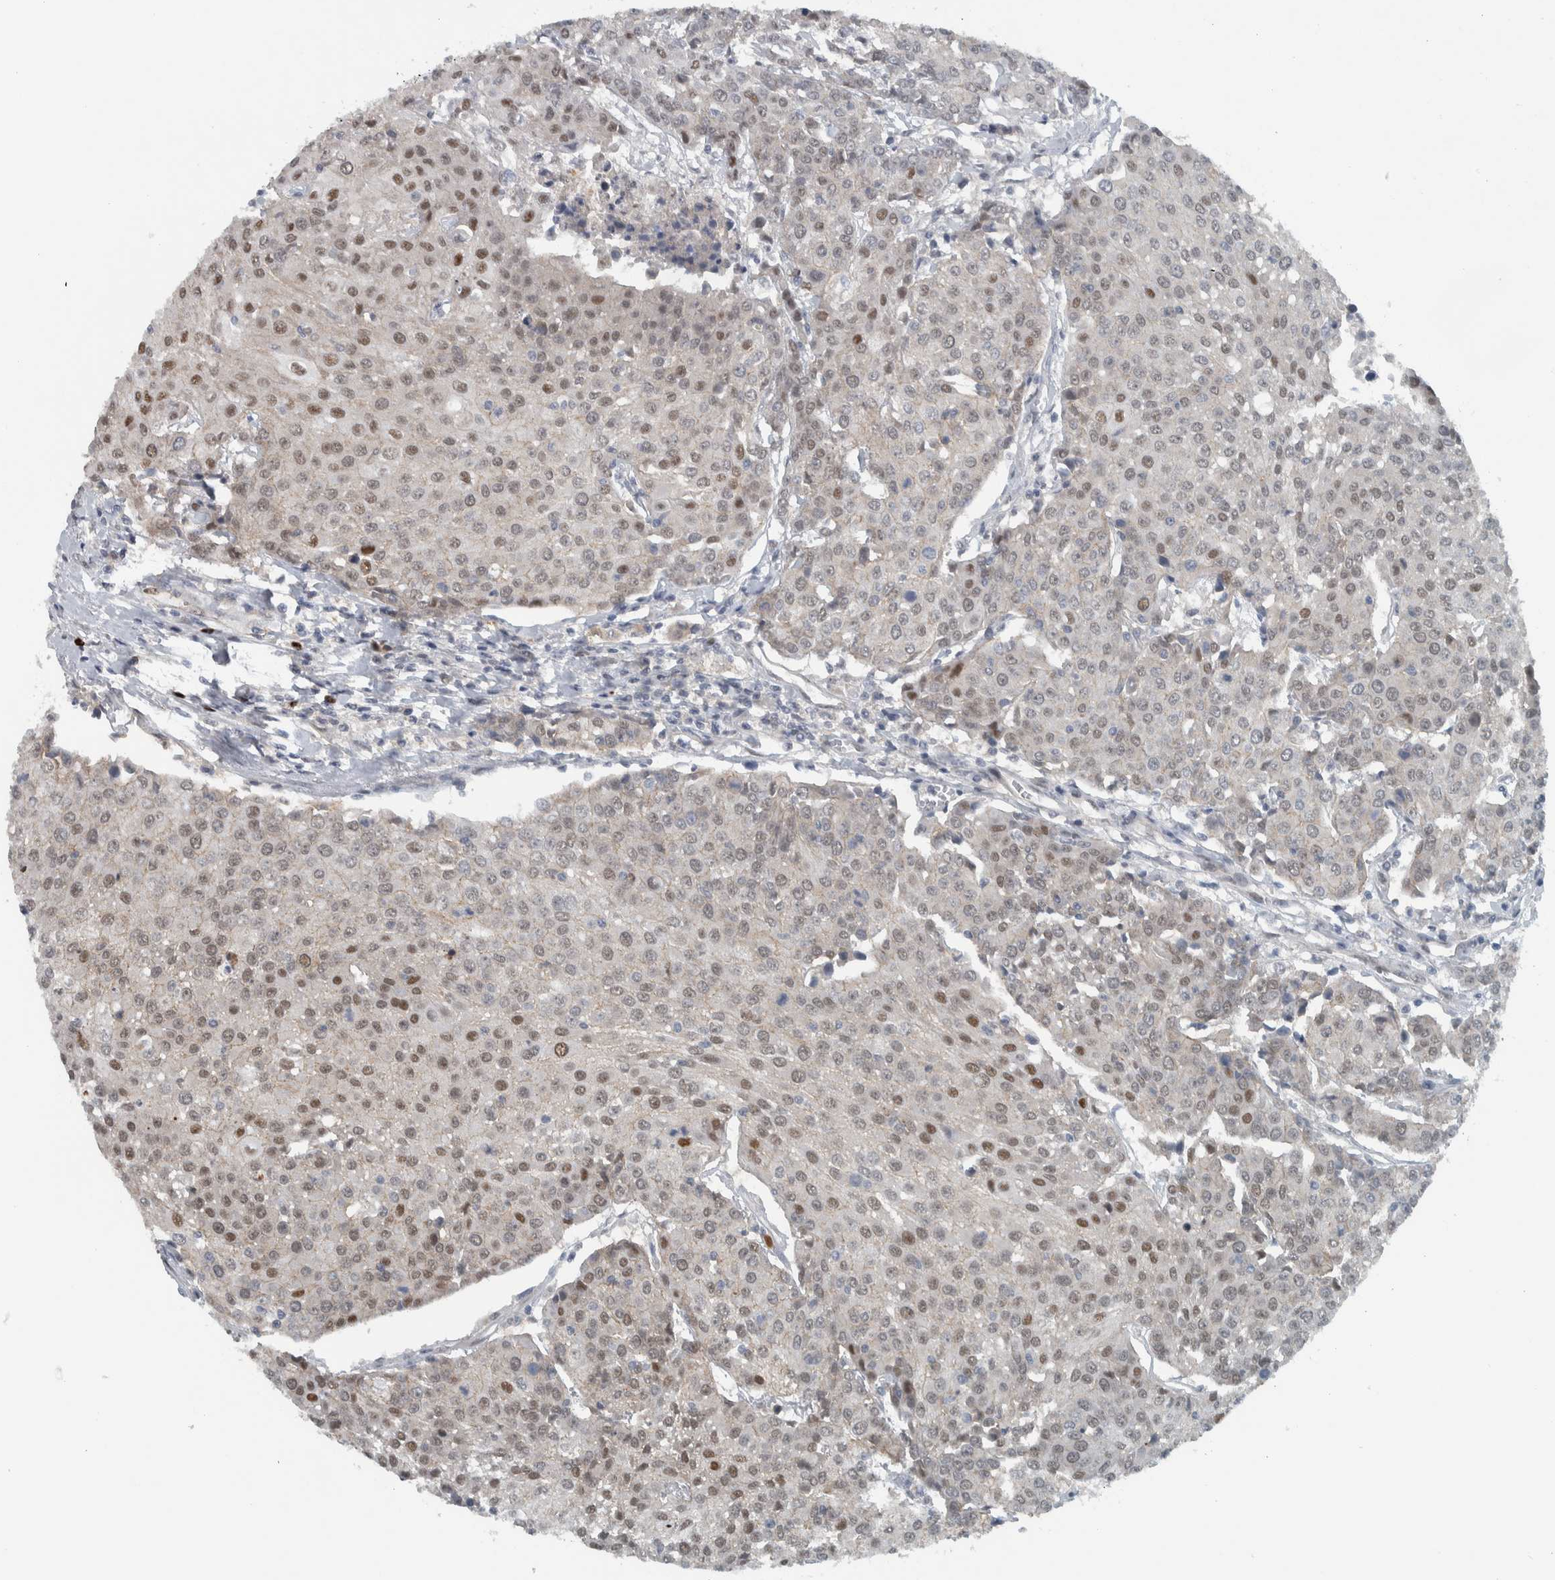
{"staining": {"intensity": "moderate", "quantity": "25%-75%", "location": "nuclear"}, "tissue": "urothelial cancer", "cell_type": "Tumor cells", "image_type": "cancer", "snomed": [{"axis": "morphology", "description": "Urothelial carcinoma, High grade"}, {"axis": "topography", "description": "Urinary bladder"}], "caption": "Human urothelial cancer stained for a protein (brown) demonstrates moderate nuclear positive positivity in approximately 25%-75% of tumor cells.", "gene": "ADPRM", "patient": {"sex": "female", "age": 85}}